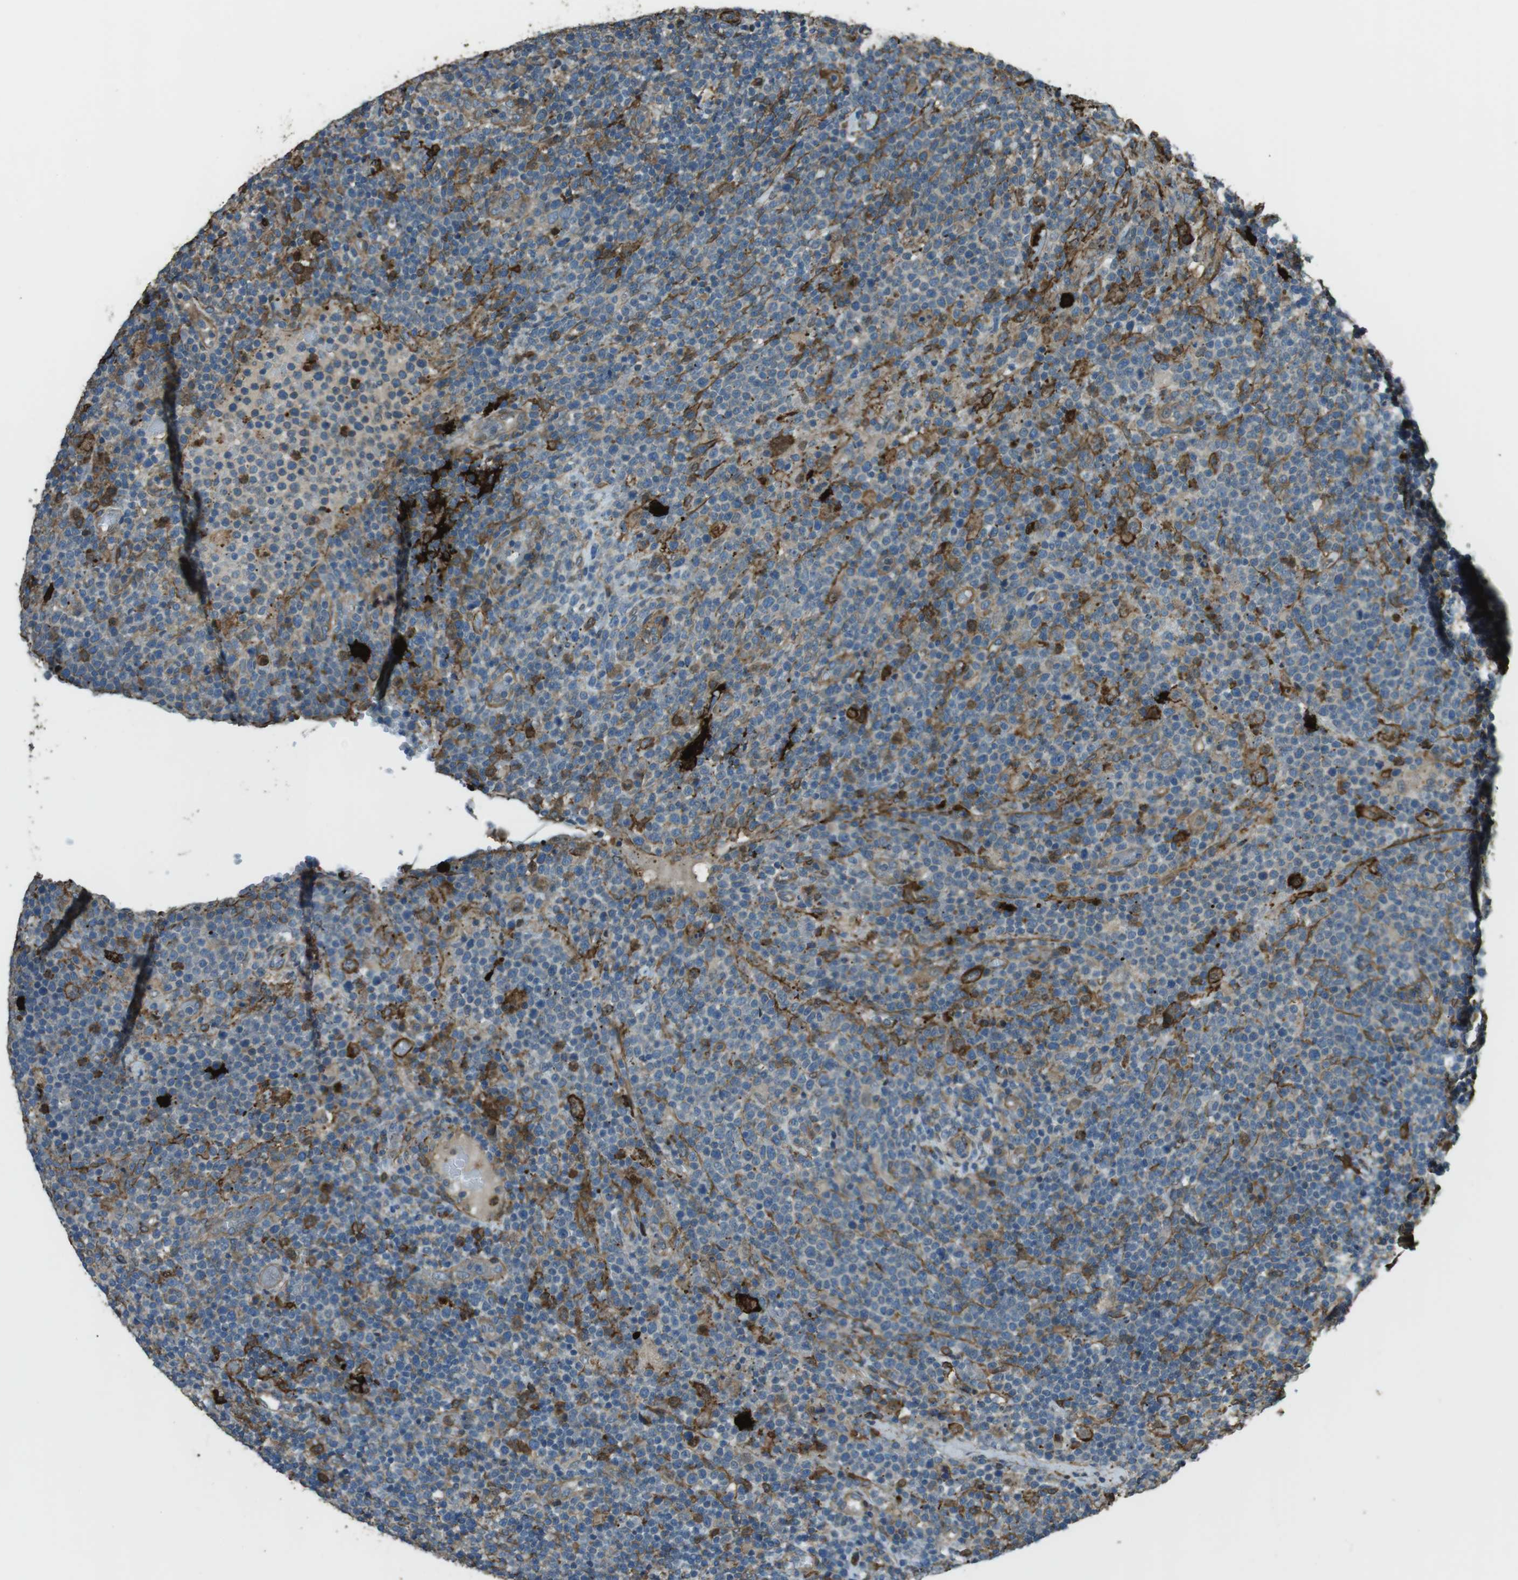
{"staining": {"intensity": "weak", "quantity": "<25%", "location": "cytoplasmic/membranous"}, "tissue": "lymphoma", "cell_type": "Tumor cells", "image_type": "cancer", "snomed": [{"axis": "morphology", "description": "Malignant lymphoma, non-Hodgkin's type, High grade"}, {"axis": "topography", "description": "Lymph node"}], "caption": "Protein analysis of lymphoma demonstrates no significant staining in tumor cells.", "gene": "SFT2D1", "patient": {"sex": "male", "age": 61}}